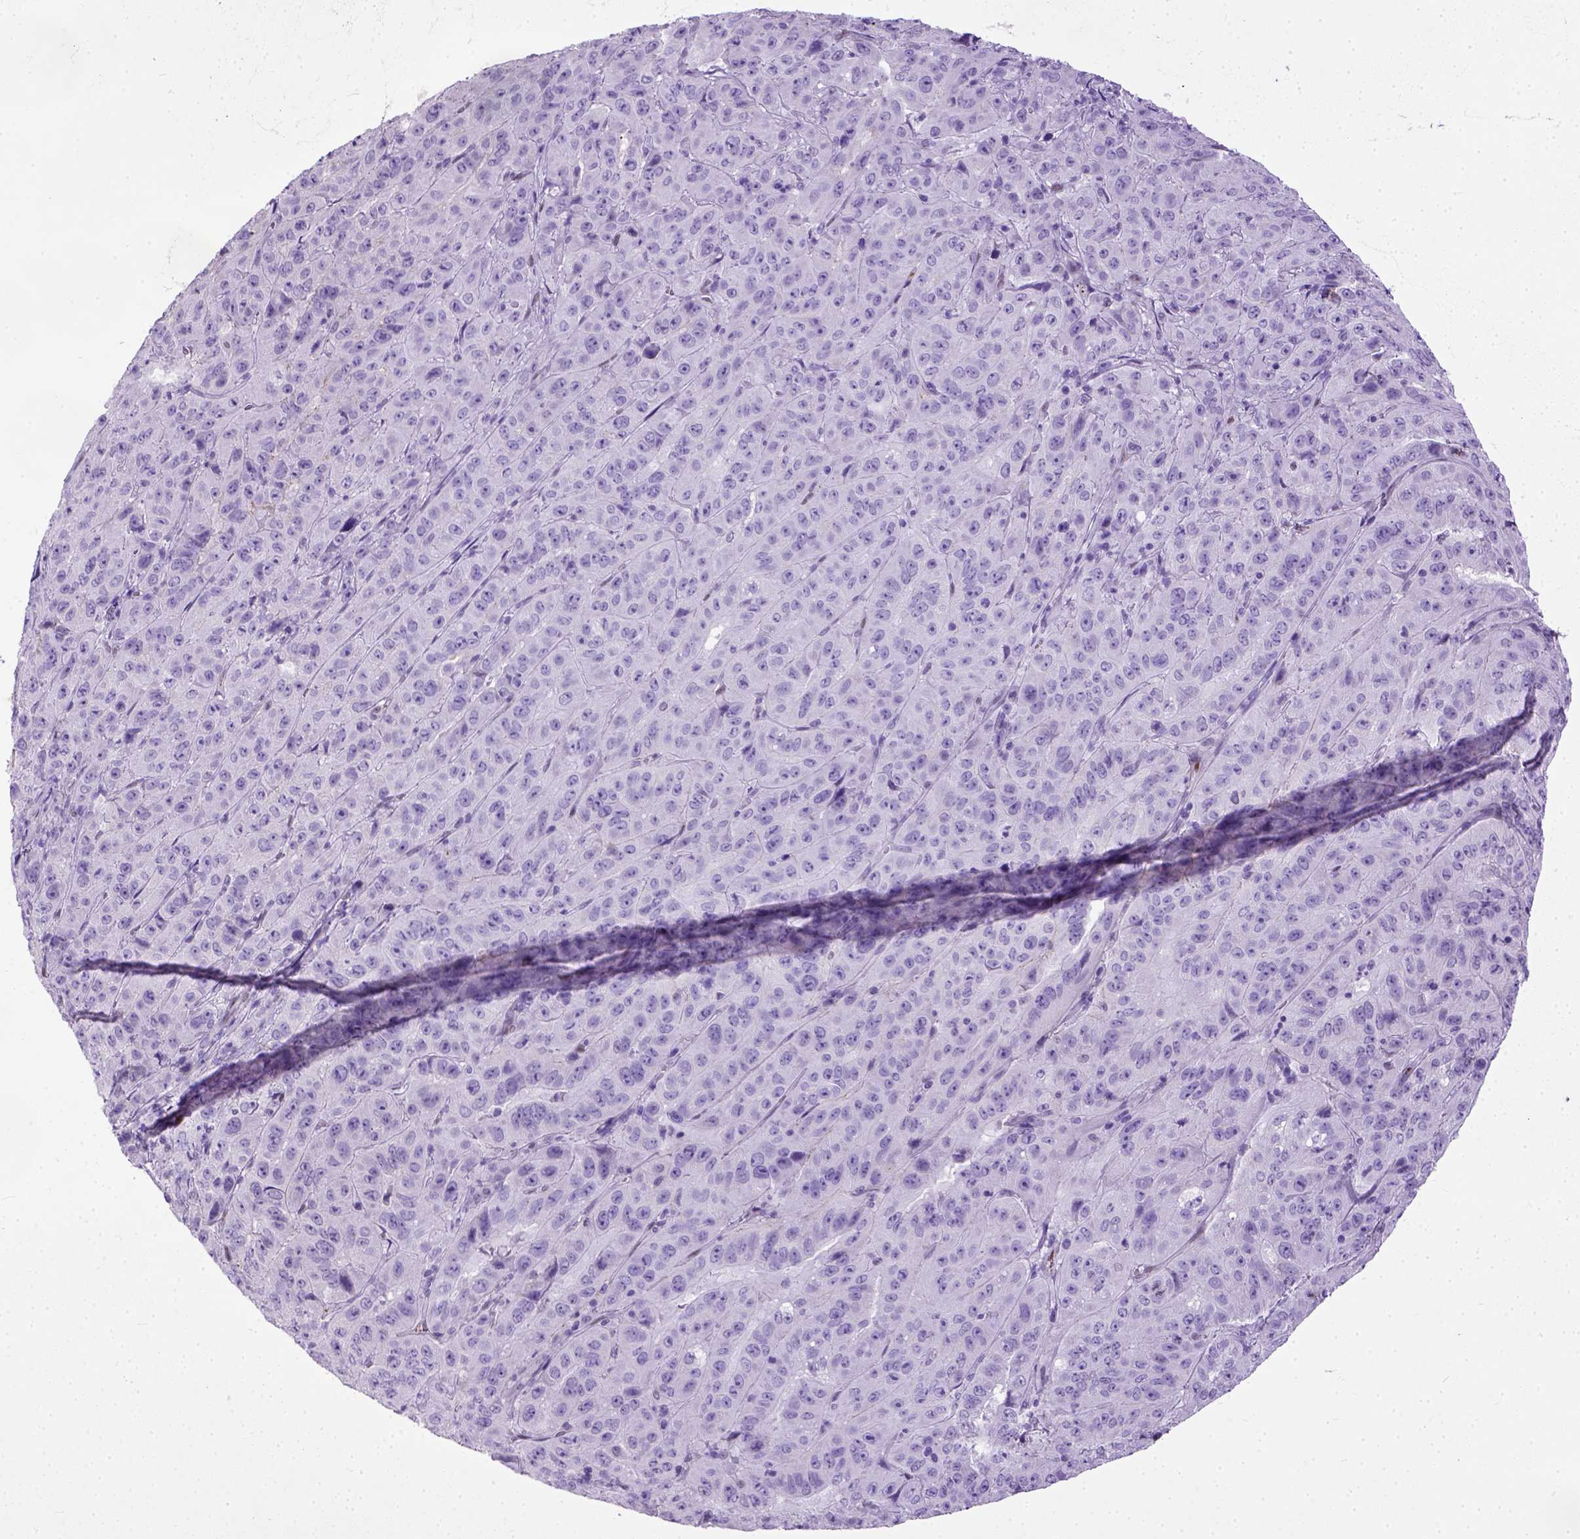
{"staining": {"intensity": "negative", "quantity": "none", "location": "none"}, "tissue": "pancreatic cancer", "cell_type": "Tumor cells", "image_type": "cancer", "snomed": [{"axis": "morphology", "description": "Adenocarcinoma, NOS"}, {"axis": "topography", "description": "Pancreas"}], "caption": "DAB immunohistochemical staining of human pancreatic cancer (adenocarcinoma) exhibits no significant positivity in tumor cells.", "gene": "ADAMTS8", "patient": {"sex": "male", "age": 63}}